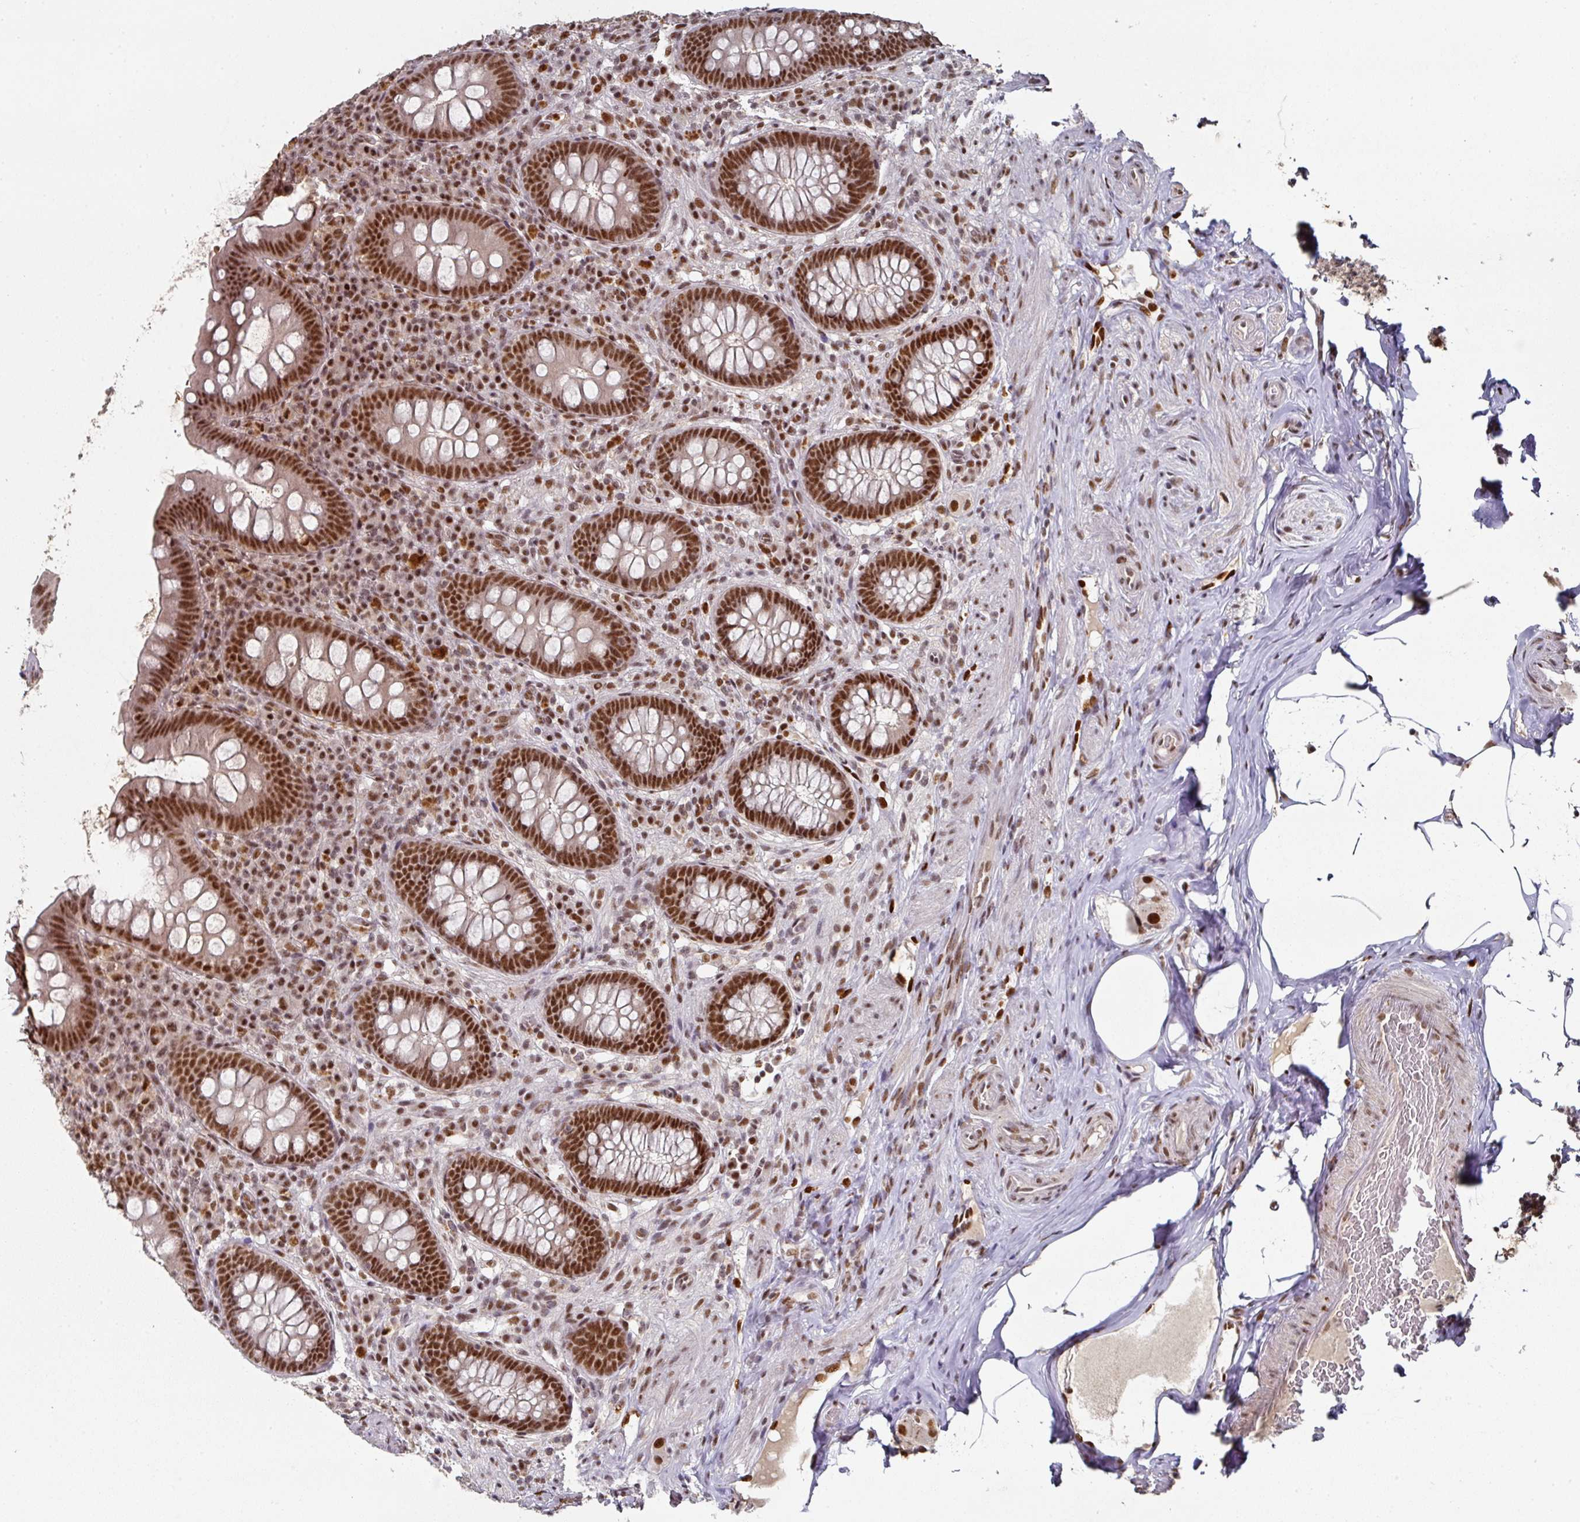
{"staining": {"intensity": "strong", "quantity": ">75%", "location": "nuclear"}, "tissue": "appendix", "cell_type": "Glandular cells", "image_type": "normal", "snomed": [{"axis": "morphology", "description": "Normal tissue, NOS"}, {"axis": "topography", "description": "Appendix"}], "caption": "Appendix stained for a protein demonstrates strong nuclear positivity in glandular cells.", "gene": "ENSG00000289690", "patient": {"sex": "male", "age": 71}}